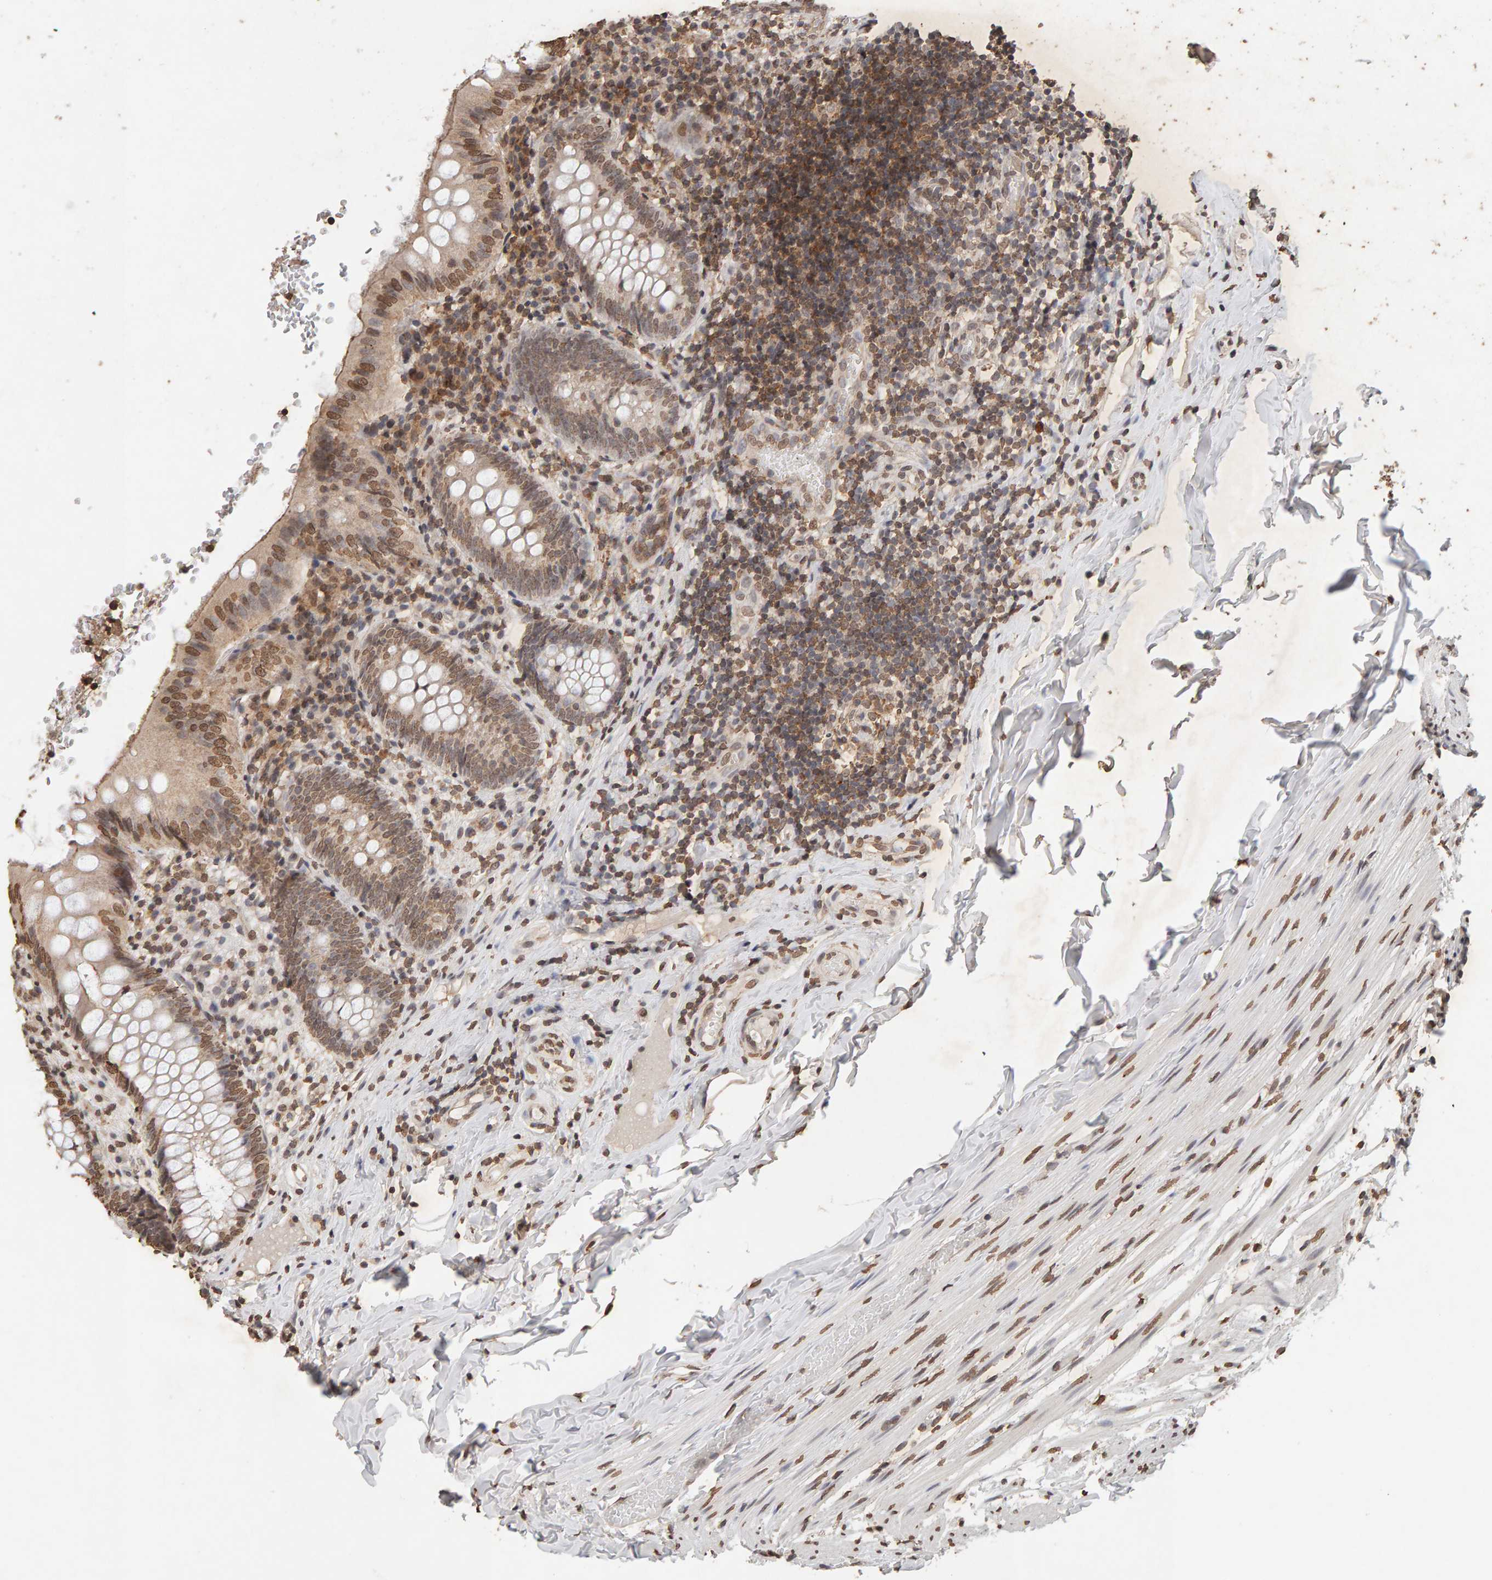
{"staining": {"intensity": "moderate", "quantity": ">75%", "location": "cytoplasmic/membranous,nuclear"}, "tissue": "appendix", "cell_type": "Glandular cells", "image_type": "normal", "snomed": [{"axis": "morphology", "description": "Normal tissue, NOS"}, {"axis": "topography", "description": "Appendix"}], "caption": "Brown immunohistochemical staining in normal human appendix exhibits moderate cytoplasmic/membranous,nuclear staining in approximately >75% of glandular cells. (brown staining indicates protein expression, while blue staining denotes nuclei).", "gene": "DNAJB5", "patient": {"sex": "male", "age": 8}}